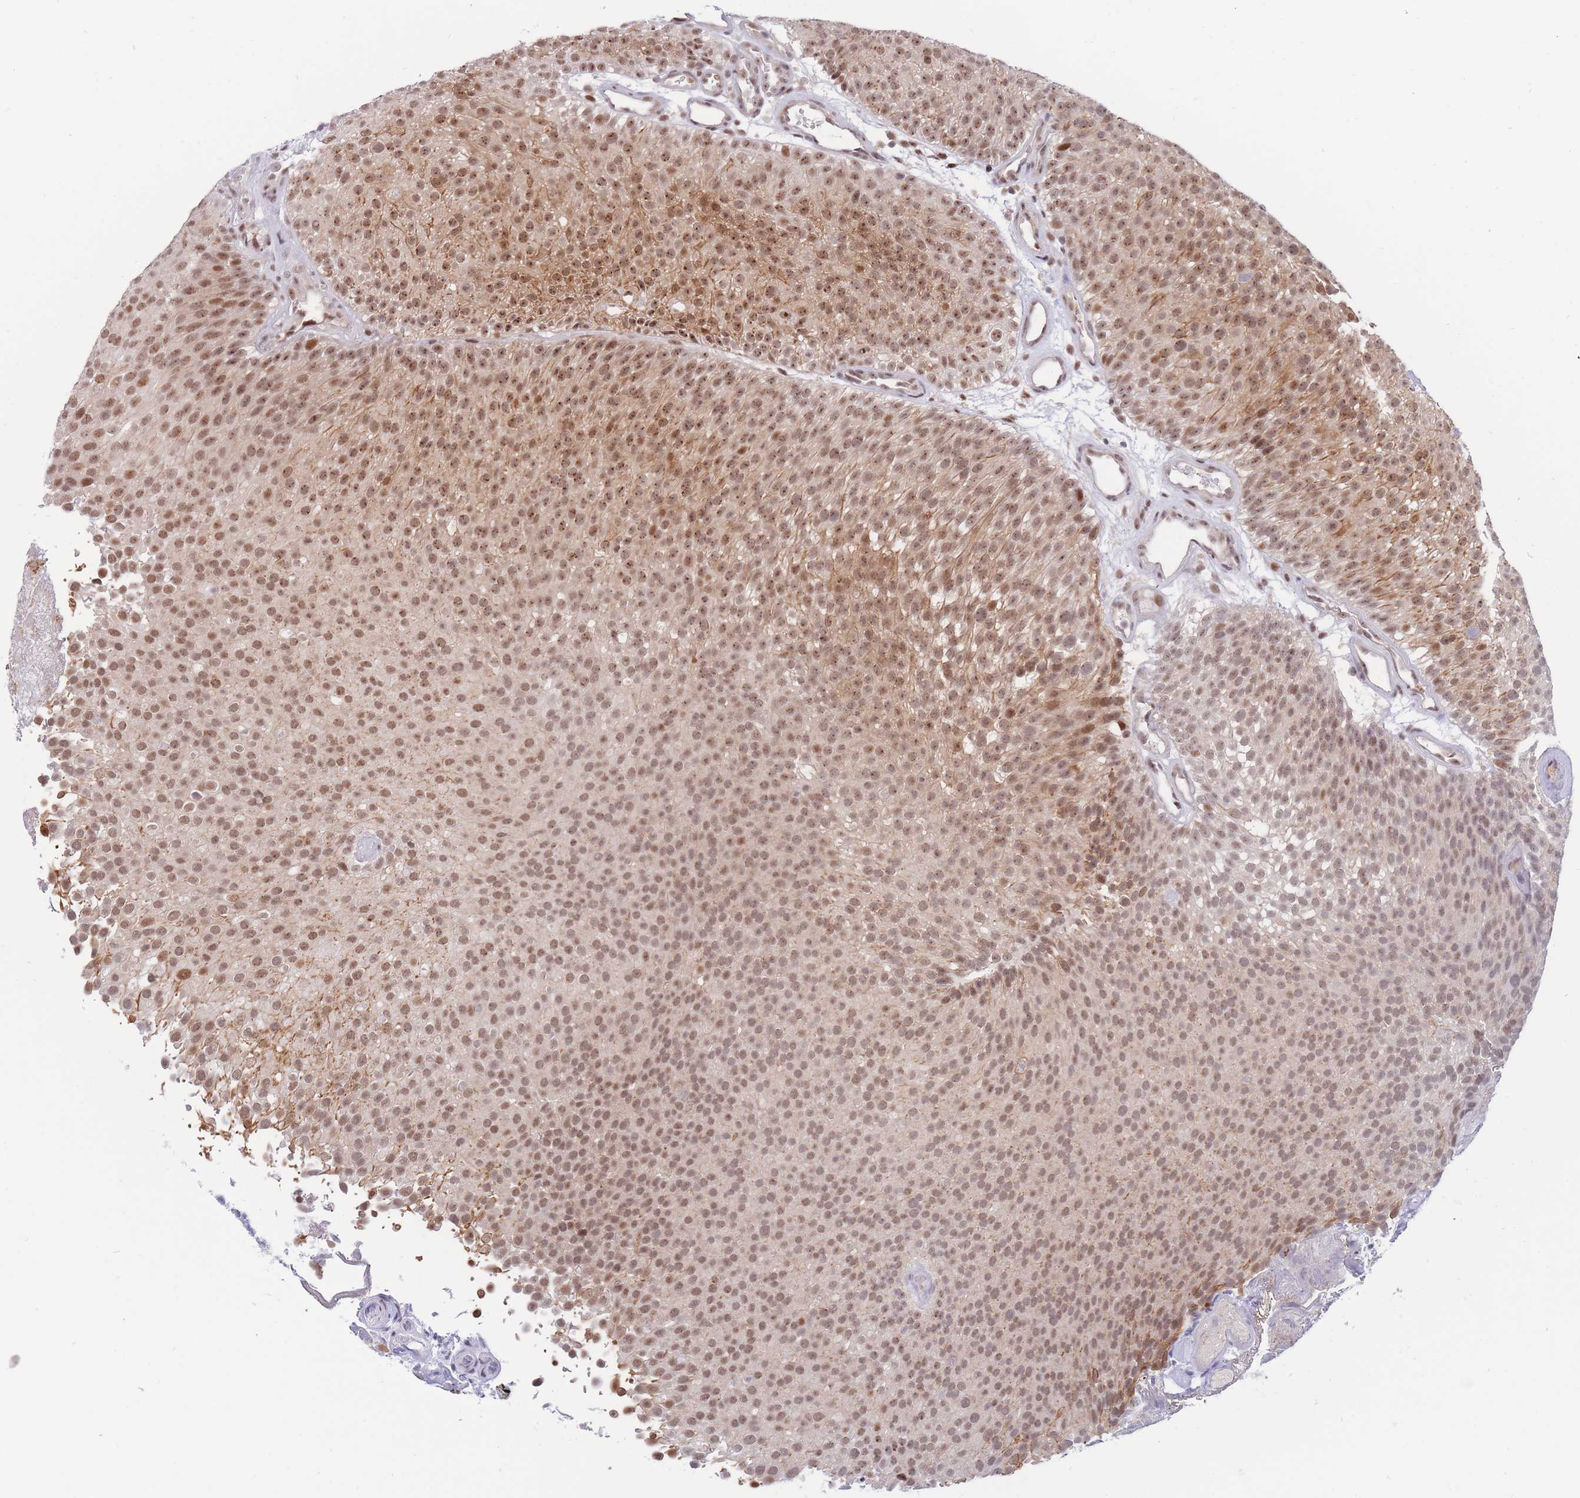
{"staining": {"intensity": "moderate", "quantity": ">75%", "location": "nuclear"}, "tissue": "urothelial cancer", "cell_type": "Tumor cells", "image_type": "cancer", "snomed": [{"axis": "morphology", "description": "Urothelial carcinoma, Low grade"}, {"axis": "topography", "description": "Urinary bladder"}], "caption": "Immunohistochemistry micrograph of urothelial carcinoma (low-grade) stained for a protein (brown), which exhibits medium levels of moderate nuclear staining in about >75% of tumor cells.", "gene": "TARBP2", "patient": {"sex": "male", "age": 78}}